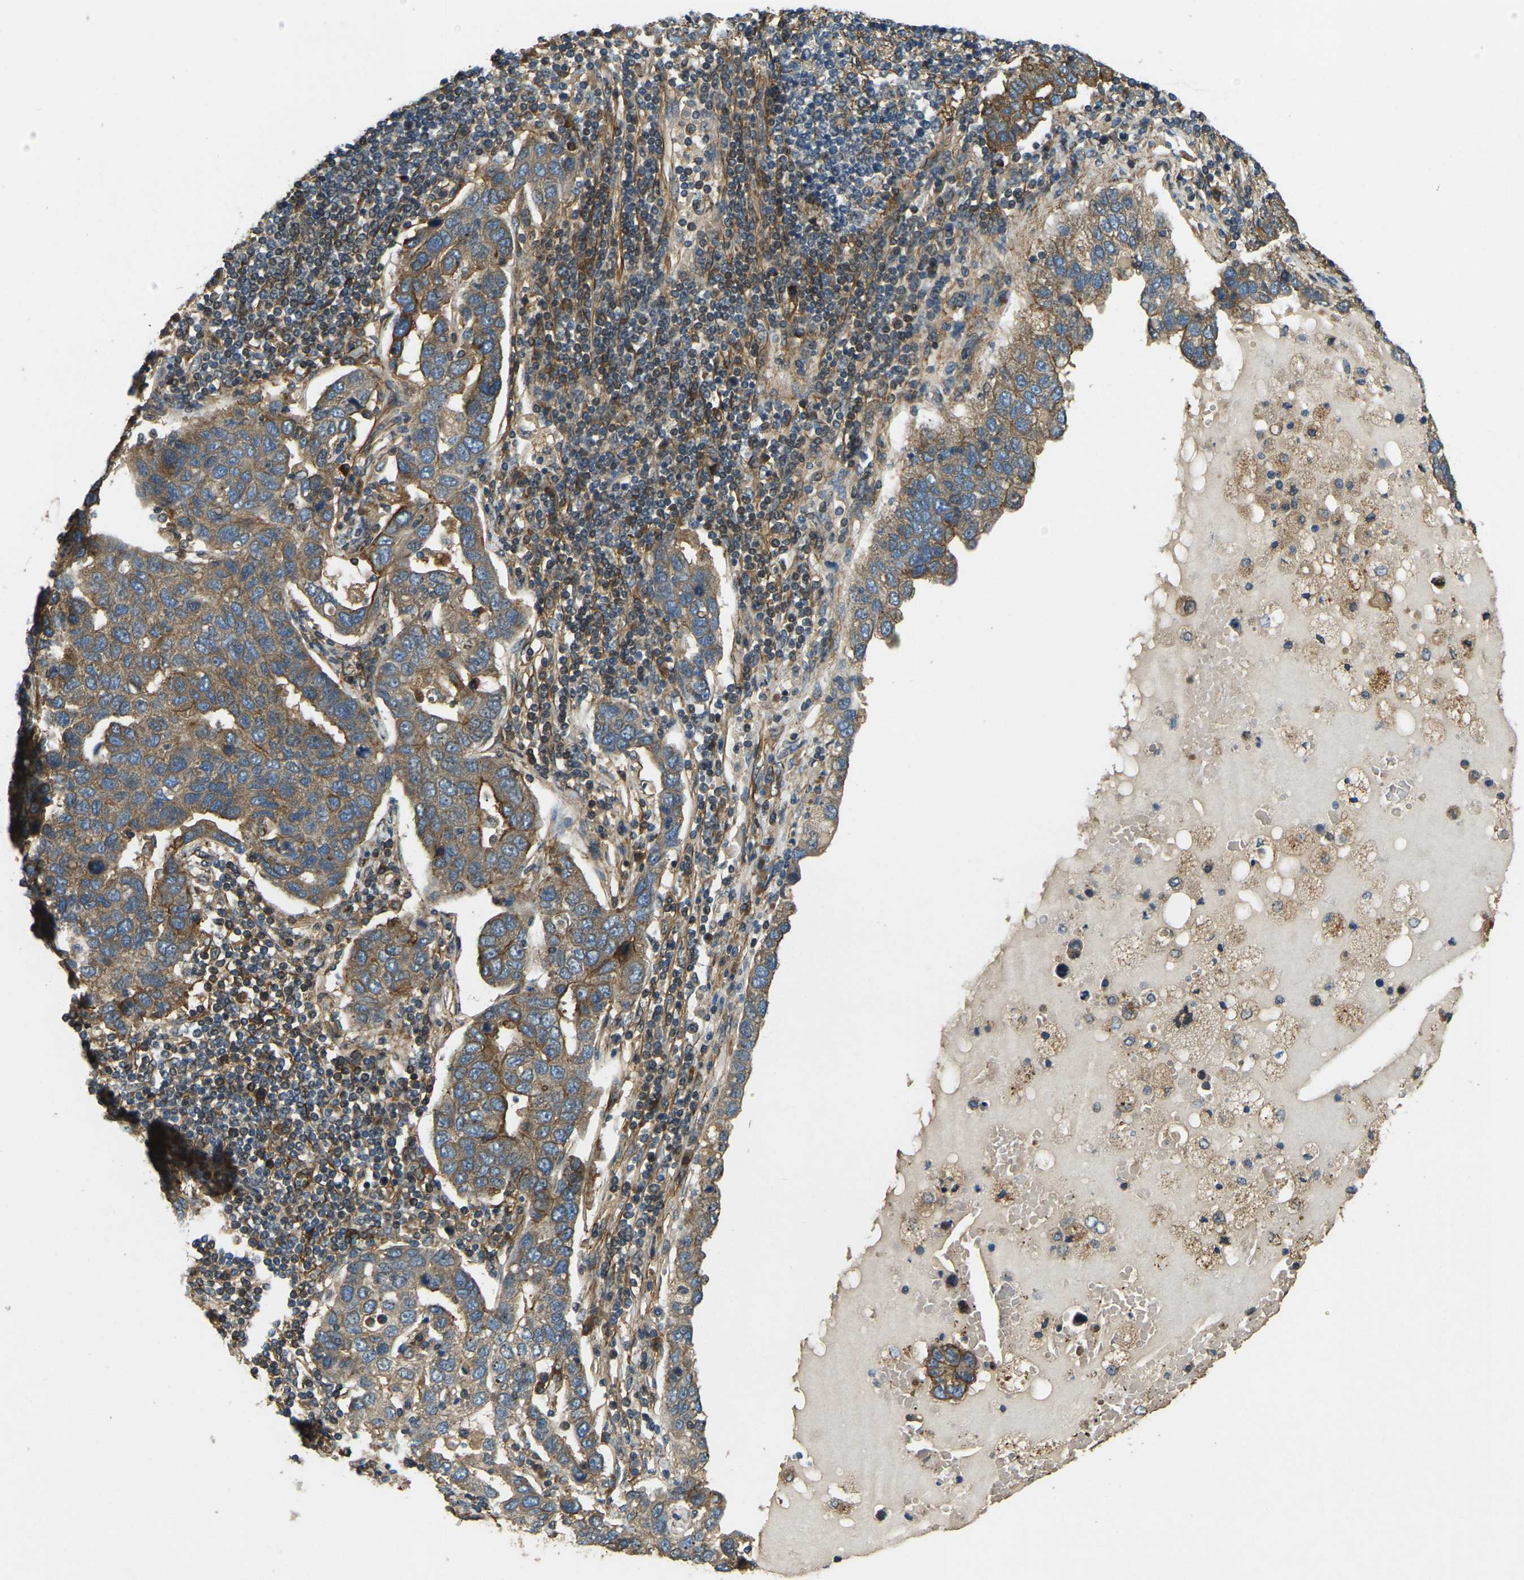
{"staining": {"intensity": "moderate", "quantity": ">75%", "location": "cytoplasmic/membranous"}, "tissue": "pancreatic cancer", "cell_type": "Tumor cells", "image_type": "cancer", "snomed": [{"axis": "morphology", "description": "Adenocarcinoma, NOS"}, {"axis": "topography", "description": "Pancreas"}], "caption": "Immunohistochemical staining of pancreatic adenocarcinoma displays moderate cytoplasmic/membranous protein positivity in about >75% of tumor cells.", "gene": "ERGIC1", "patient": {"sex": "female", "age": 61}}